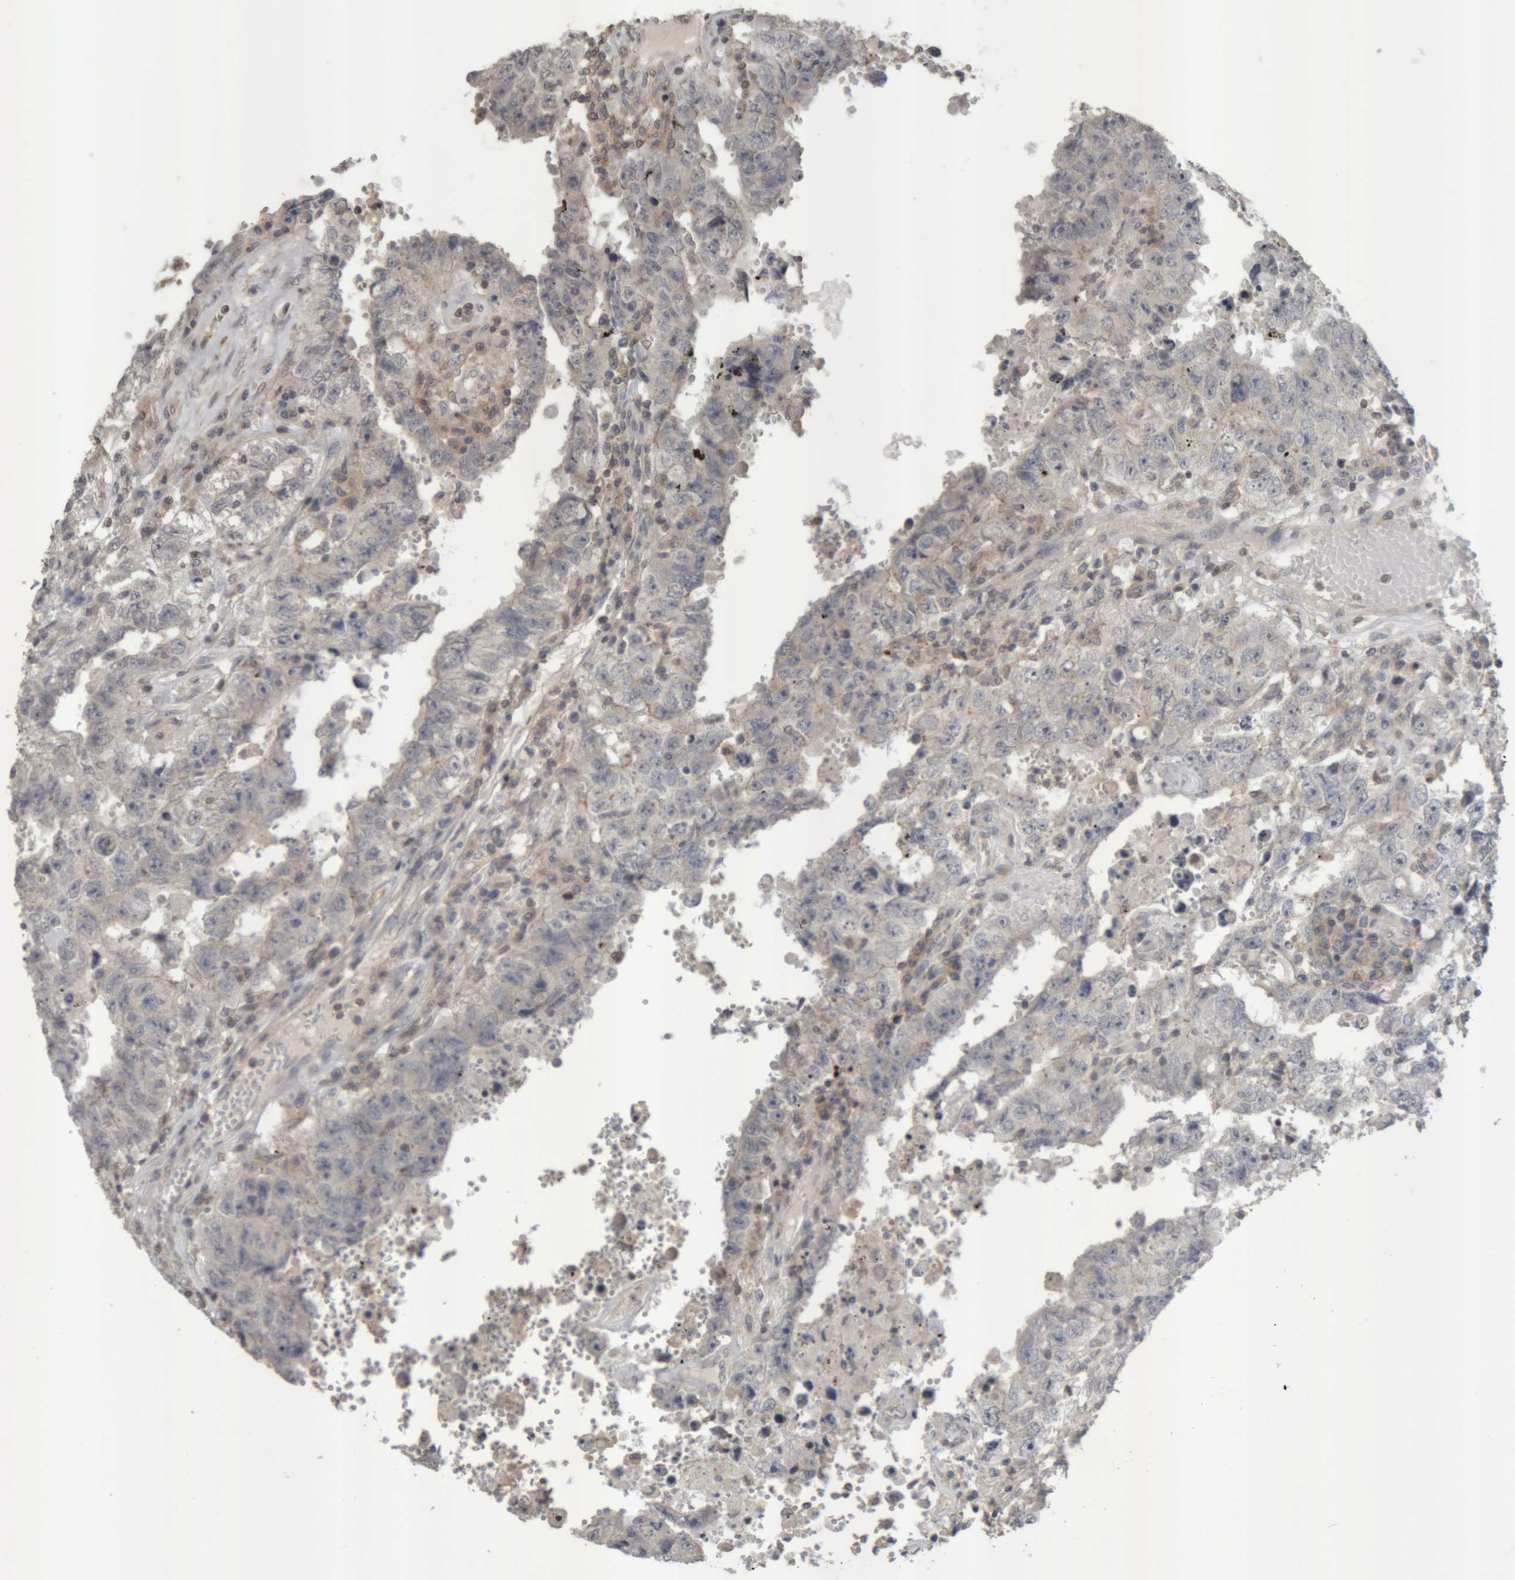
{"staining": {"intensity": "negative", "quantity": "none", "location": "none"}, "tissue": "testis cancer", "cell_type": "Tumor cells", "image_type": "cancer", "snomed": [{"axis": "morphology", "description": "Carcinoma, Embryonal, NOS"}, {"axis": "topography", "description": "Testis"}], "caption": "There is no significant expression in tumor cells of embryonal carcinoma (testis).", "gene": "NFATC2", "patient": {"sex": "male", "age": 26}}